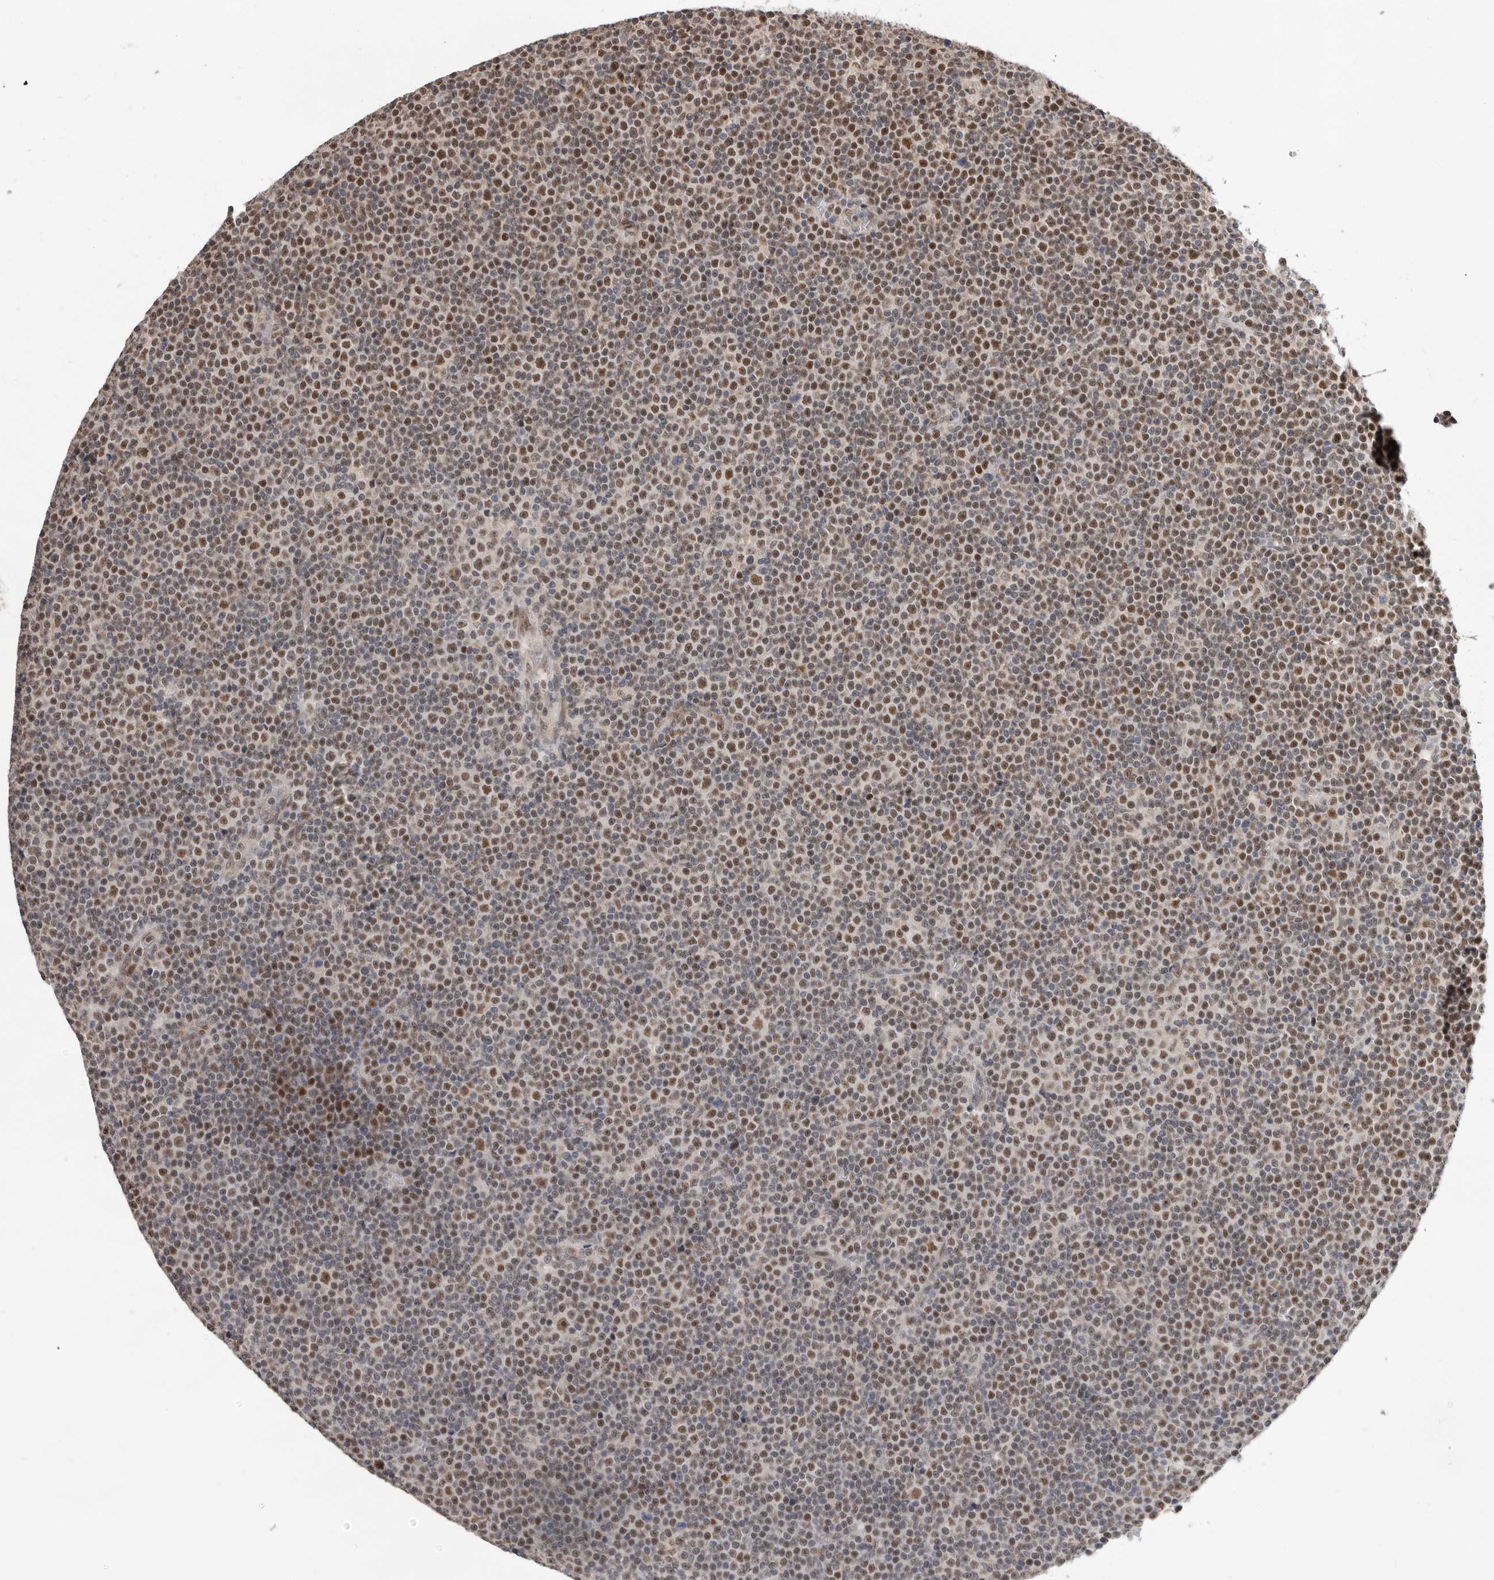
{"staining": {"intensity": "moderate", "quantity": ">75%", "location": "nuclear"}, "tissue": "lymphoma", "cell_type": "Tumor cells", "image_type": "cancer", "snomed": [{"axis": "morphology", "description": "Malignant lymphoma, non-Hodgkin's type, Low grade"}, {"axis": "topography", "description": "Lymph node"}], "caption": "Immunohistochemical staining of lymphoma reveals moderate nuclear protein positivity in approximately >75% of tumor cells.", "gene": "BRCA2", "patient": {"sex": "female", "age": 67}}